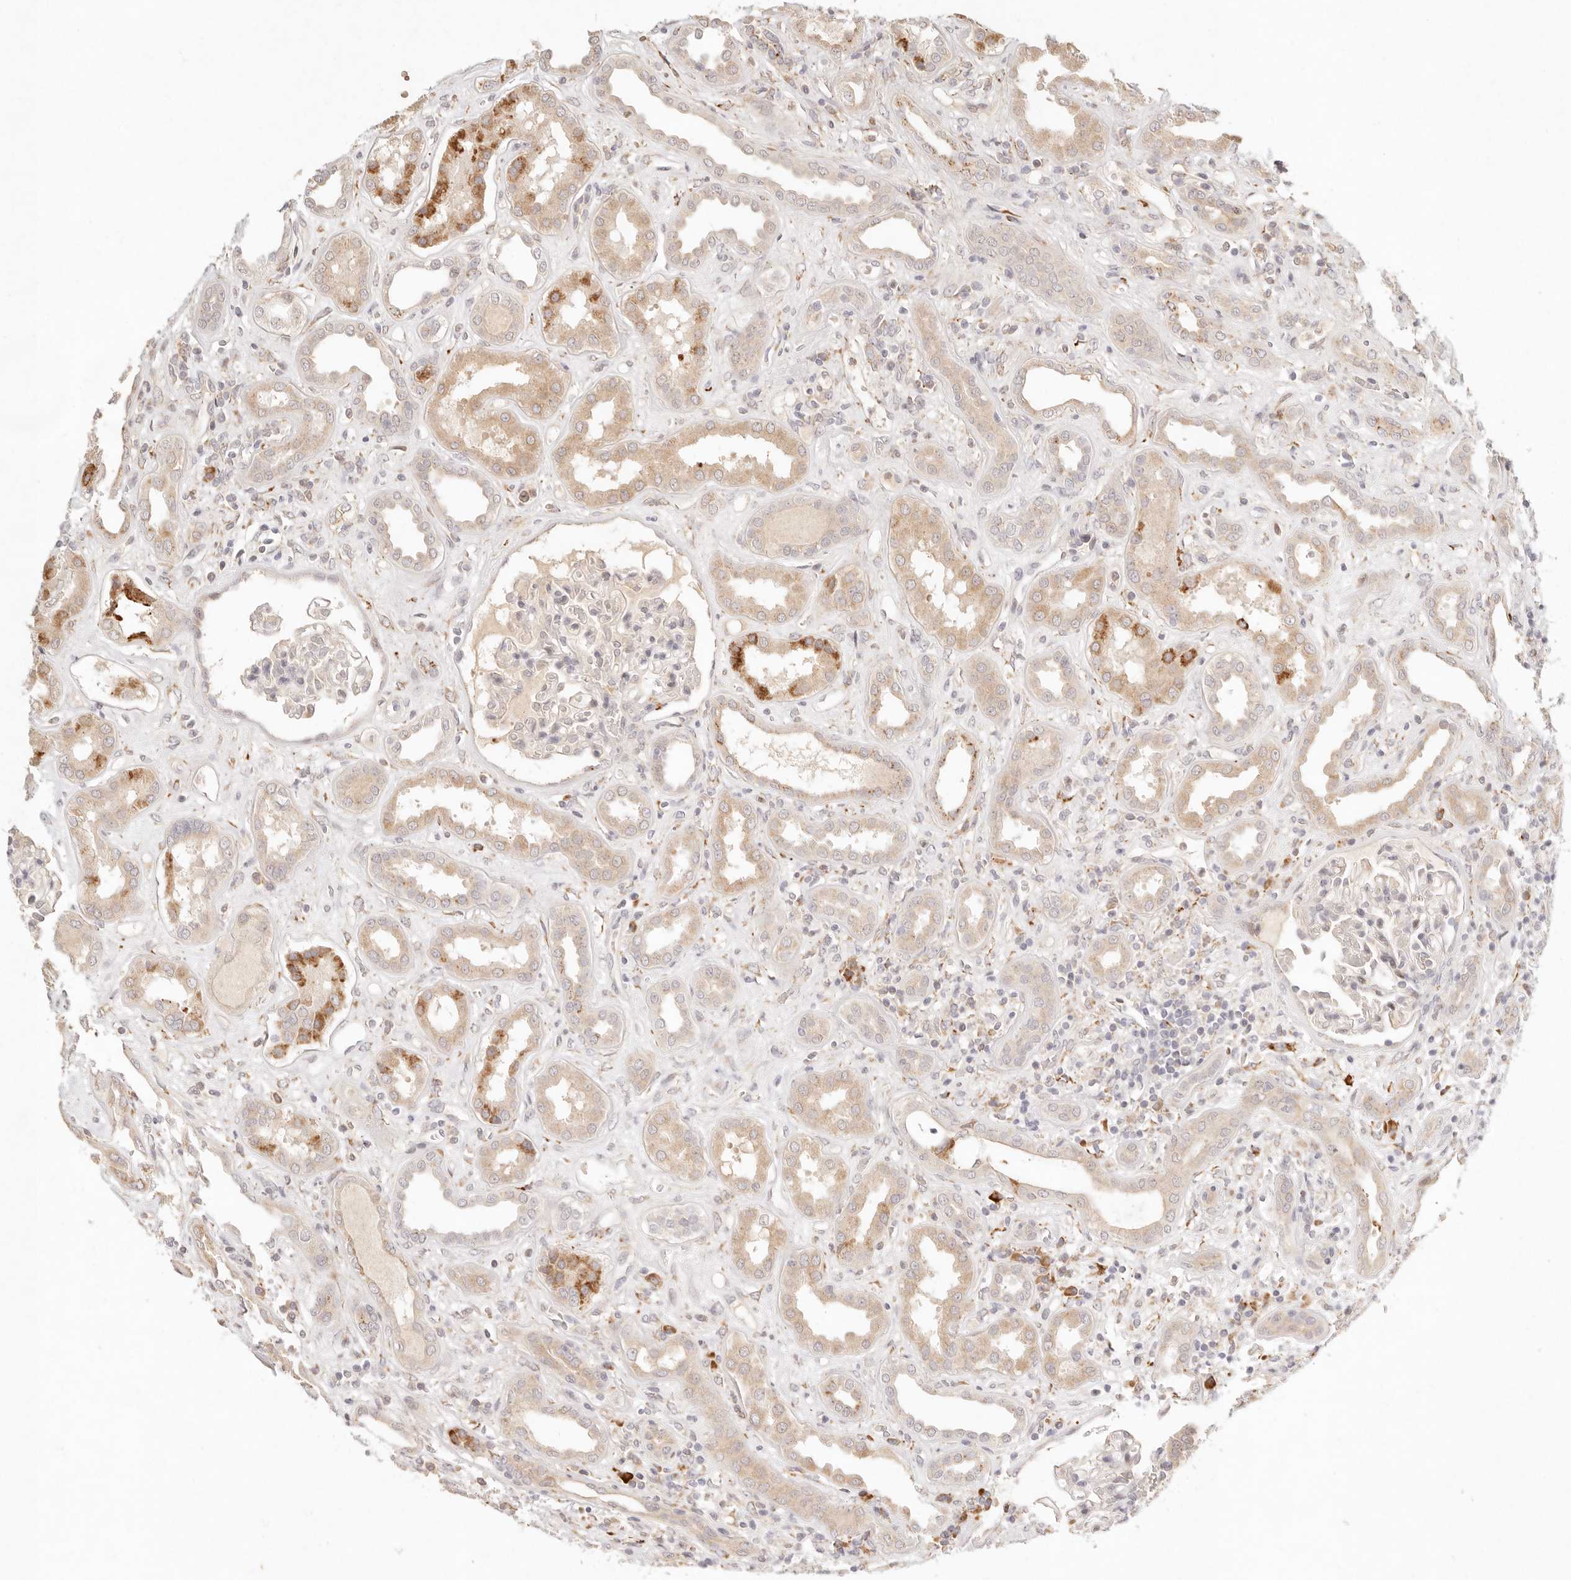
{"staining": {"intensity": "moderate", "quantity": "<25%", "location": "cytoplasmic/membranous"}, "tissue": "kidney", "cell_type": "Cells in glomeruli", "image_type": "normal", "snomed": [{"axis": "morphology", "description": "Normal tissue, NOS"}, {"axis": "topography", "description": "Kidney"}], "caption": "Unremarkable kidney exhibits moderate cytoplasmic/membranous staining in about <25% of cells in glomeruli.", "gene": "C1orf127", "patient": {"sex": "male", "age": 59}}